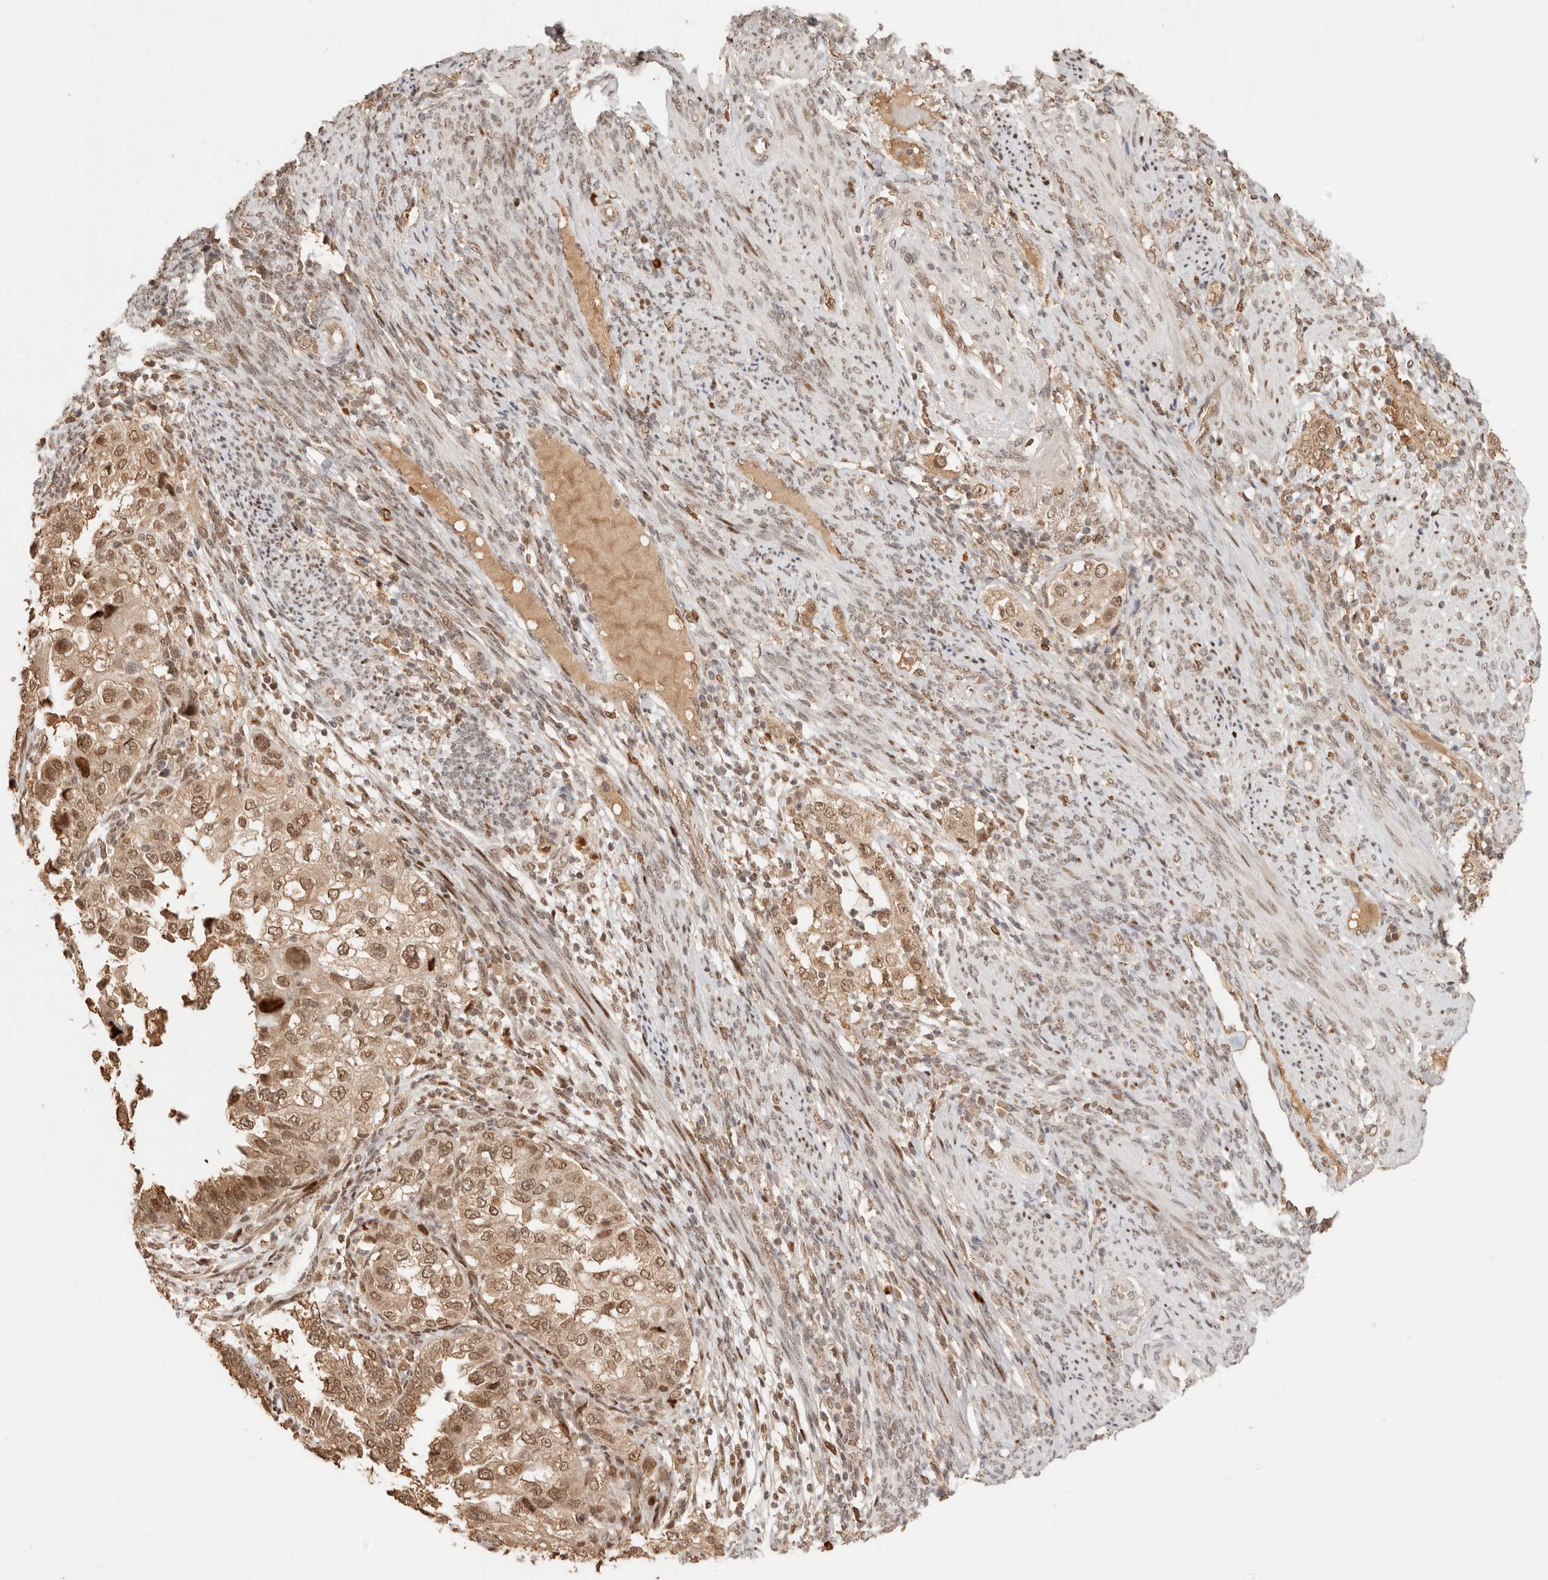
{"staining": {"intensity": "moderate", "quantity": ">75%", "location": "nuclear"}, "tissue": "endometrial cancer", "cell_type": "Tumor cells", "image_type": "cancer", "snomed": [{"axis": "morphology", "description": "Adenocarcinoma, NOS"}, {"axis": "topography", "description": "Endometrium"}], "caption": "This micrograph reveals immunohistochemistry (IHC) staining of endometrial adenocarcinoma, with medium moderate nuclear staining in approximately >75% of tumor cells.", "gene": "NPAS2", "patient": {"sex": "female", "age": 85}}